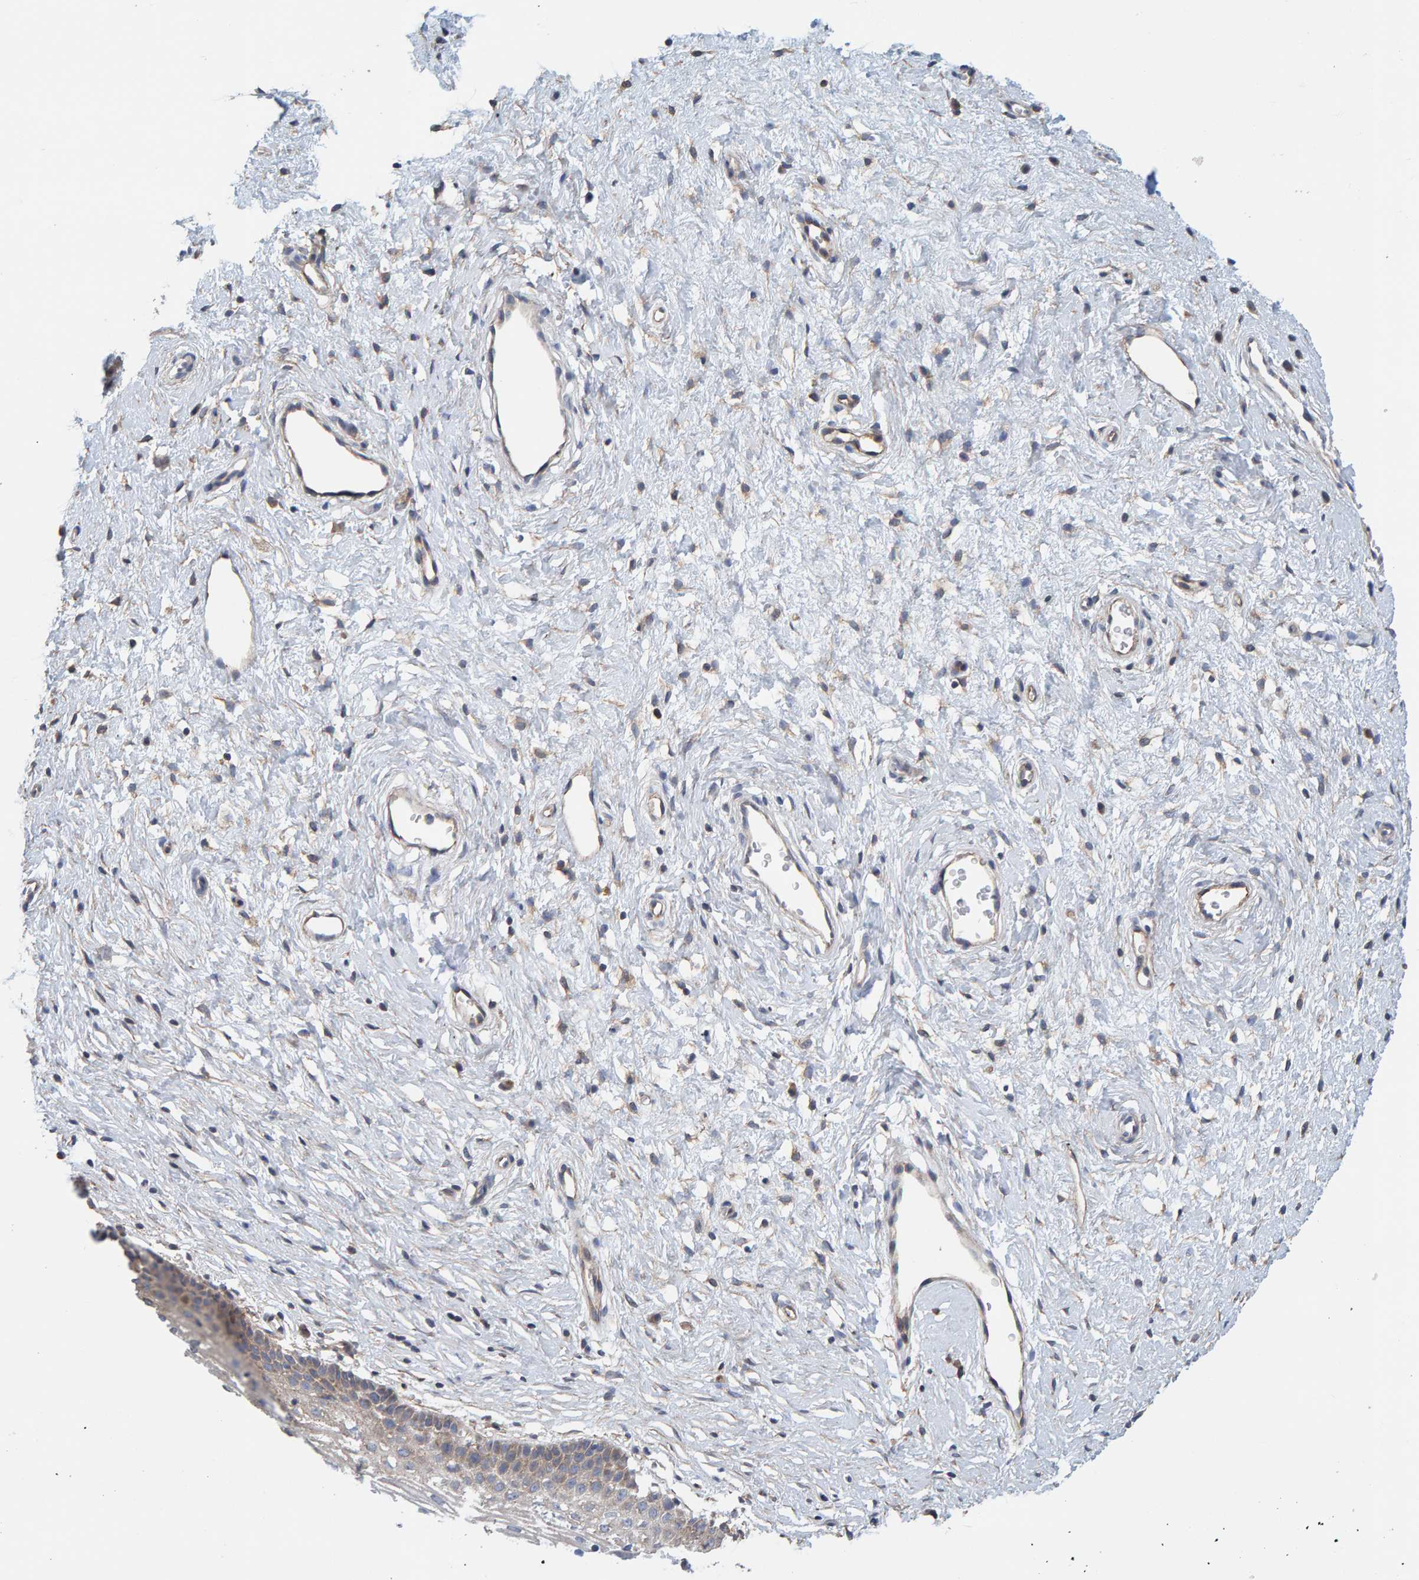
{"staining": {"intensity": "moderate", "quantity": ">75%", "location": "cytoplasmic/membranous"}, "tissue": "cervix", "cell_type": "Glandular cells", "image_type": "normal", "snomed": [{"axis": "morphology", "description": "Normal tissue, NOS"}, {"axis": "topography", "description": "Cervix"}], "caption": "DAB immunohistochemical staining of normal human cervix demonstrates moderate cytoplasmic/membranous protein staining in approximately >75% of glandular cells.", "gene": "RGP1", "patient": {"sex": "female", "age": 27}}